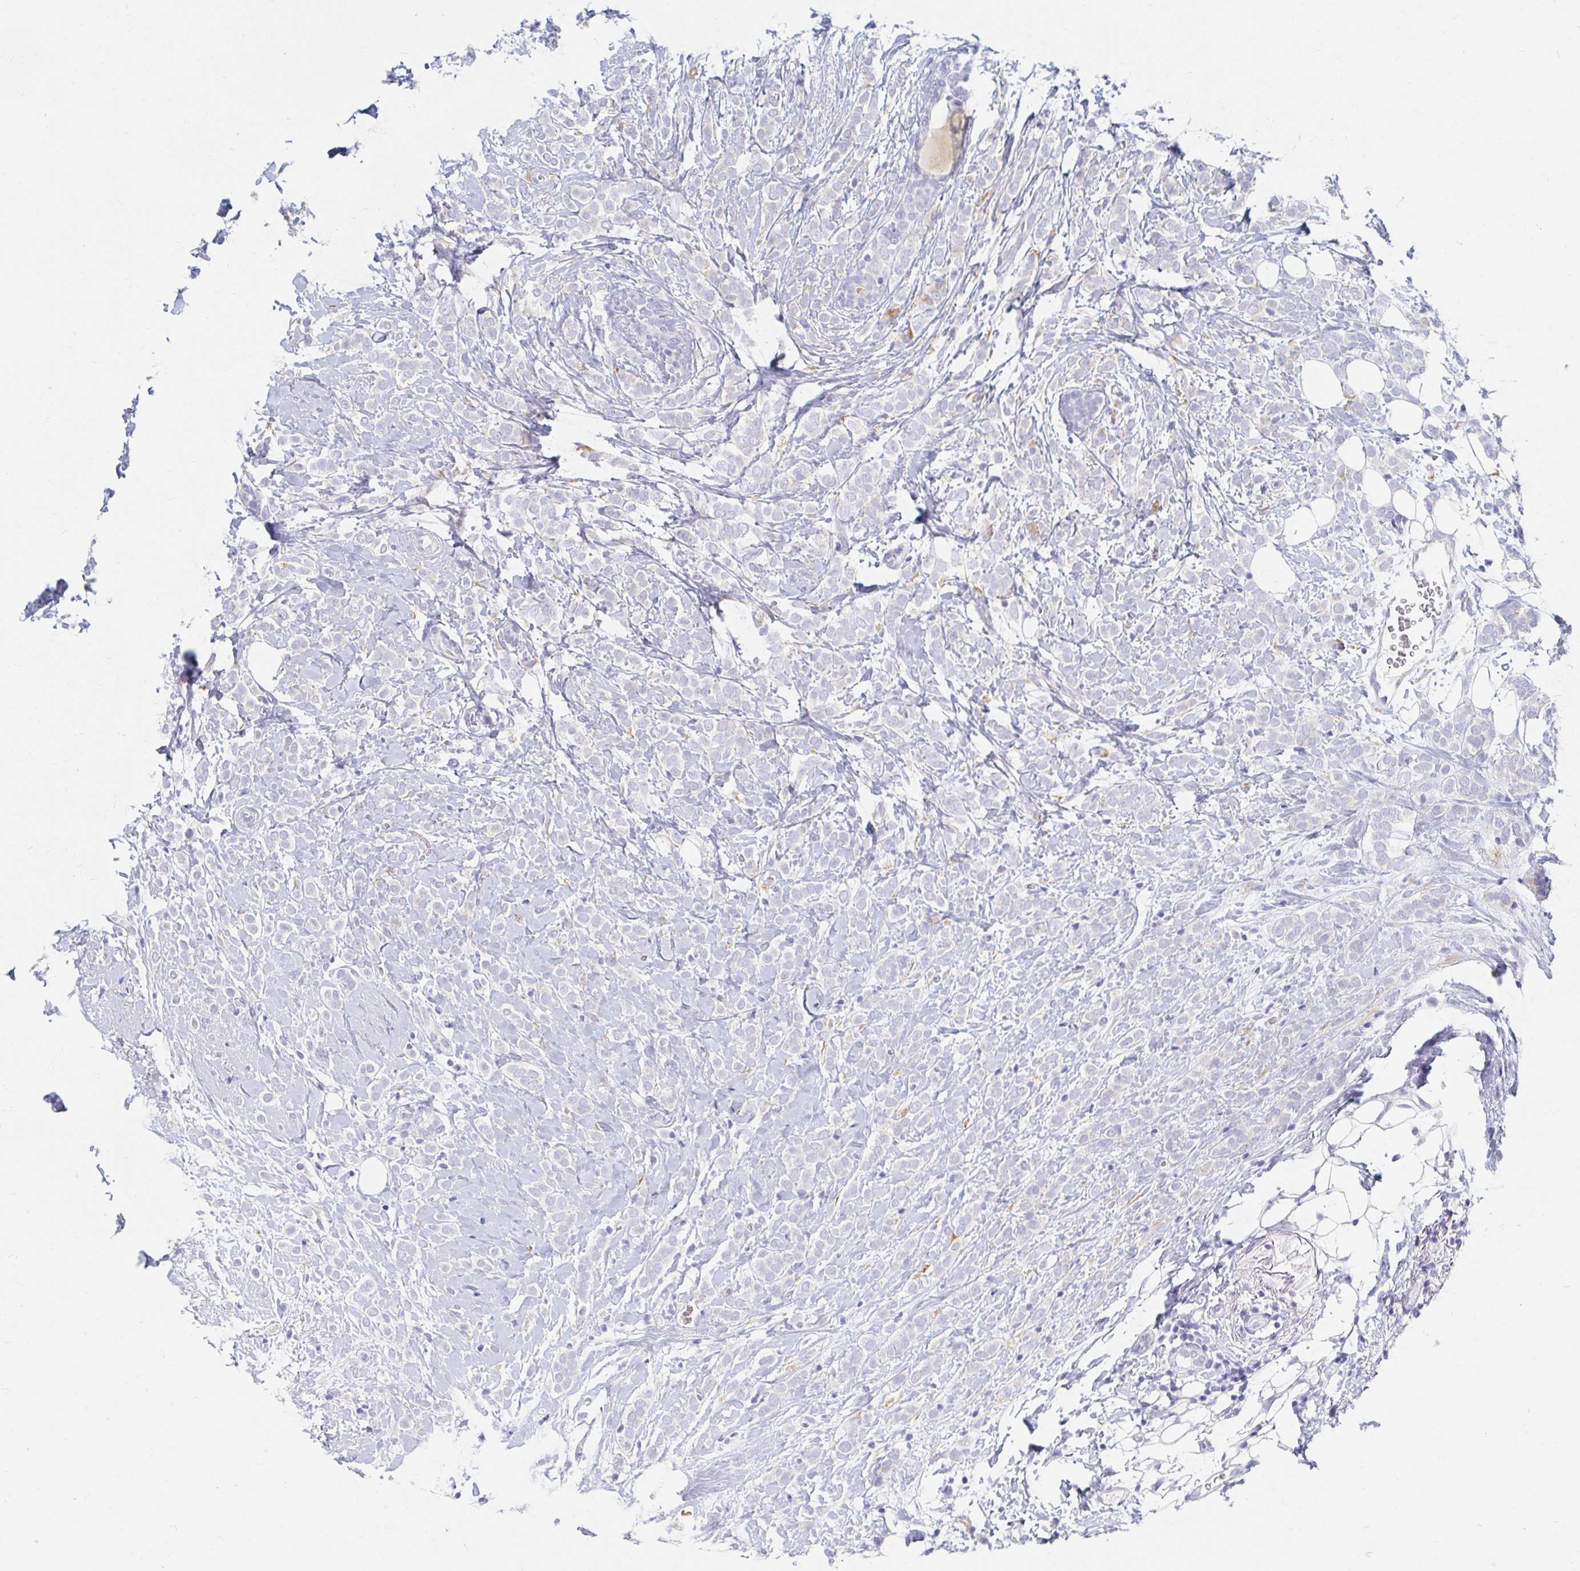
{"staining": {"intensity": "negative", "quantity": "none", "location": "none"}, "tissue": "breast cancer", "cell_type": "Tumor cells", "image_type": "cancer", "snomed": [{"axis": "morphology", "description": "Lobular carcinoma"}, {"axis": "topography", "description": "Breast"}], "caption": "Tumor cells are negative for brown protein staining in breast lobular carcinoma.", "gene": "MYLK2", "patient": {"sex": "female", "age": 49}}